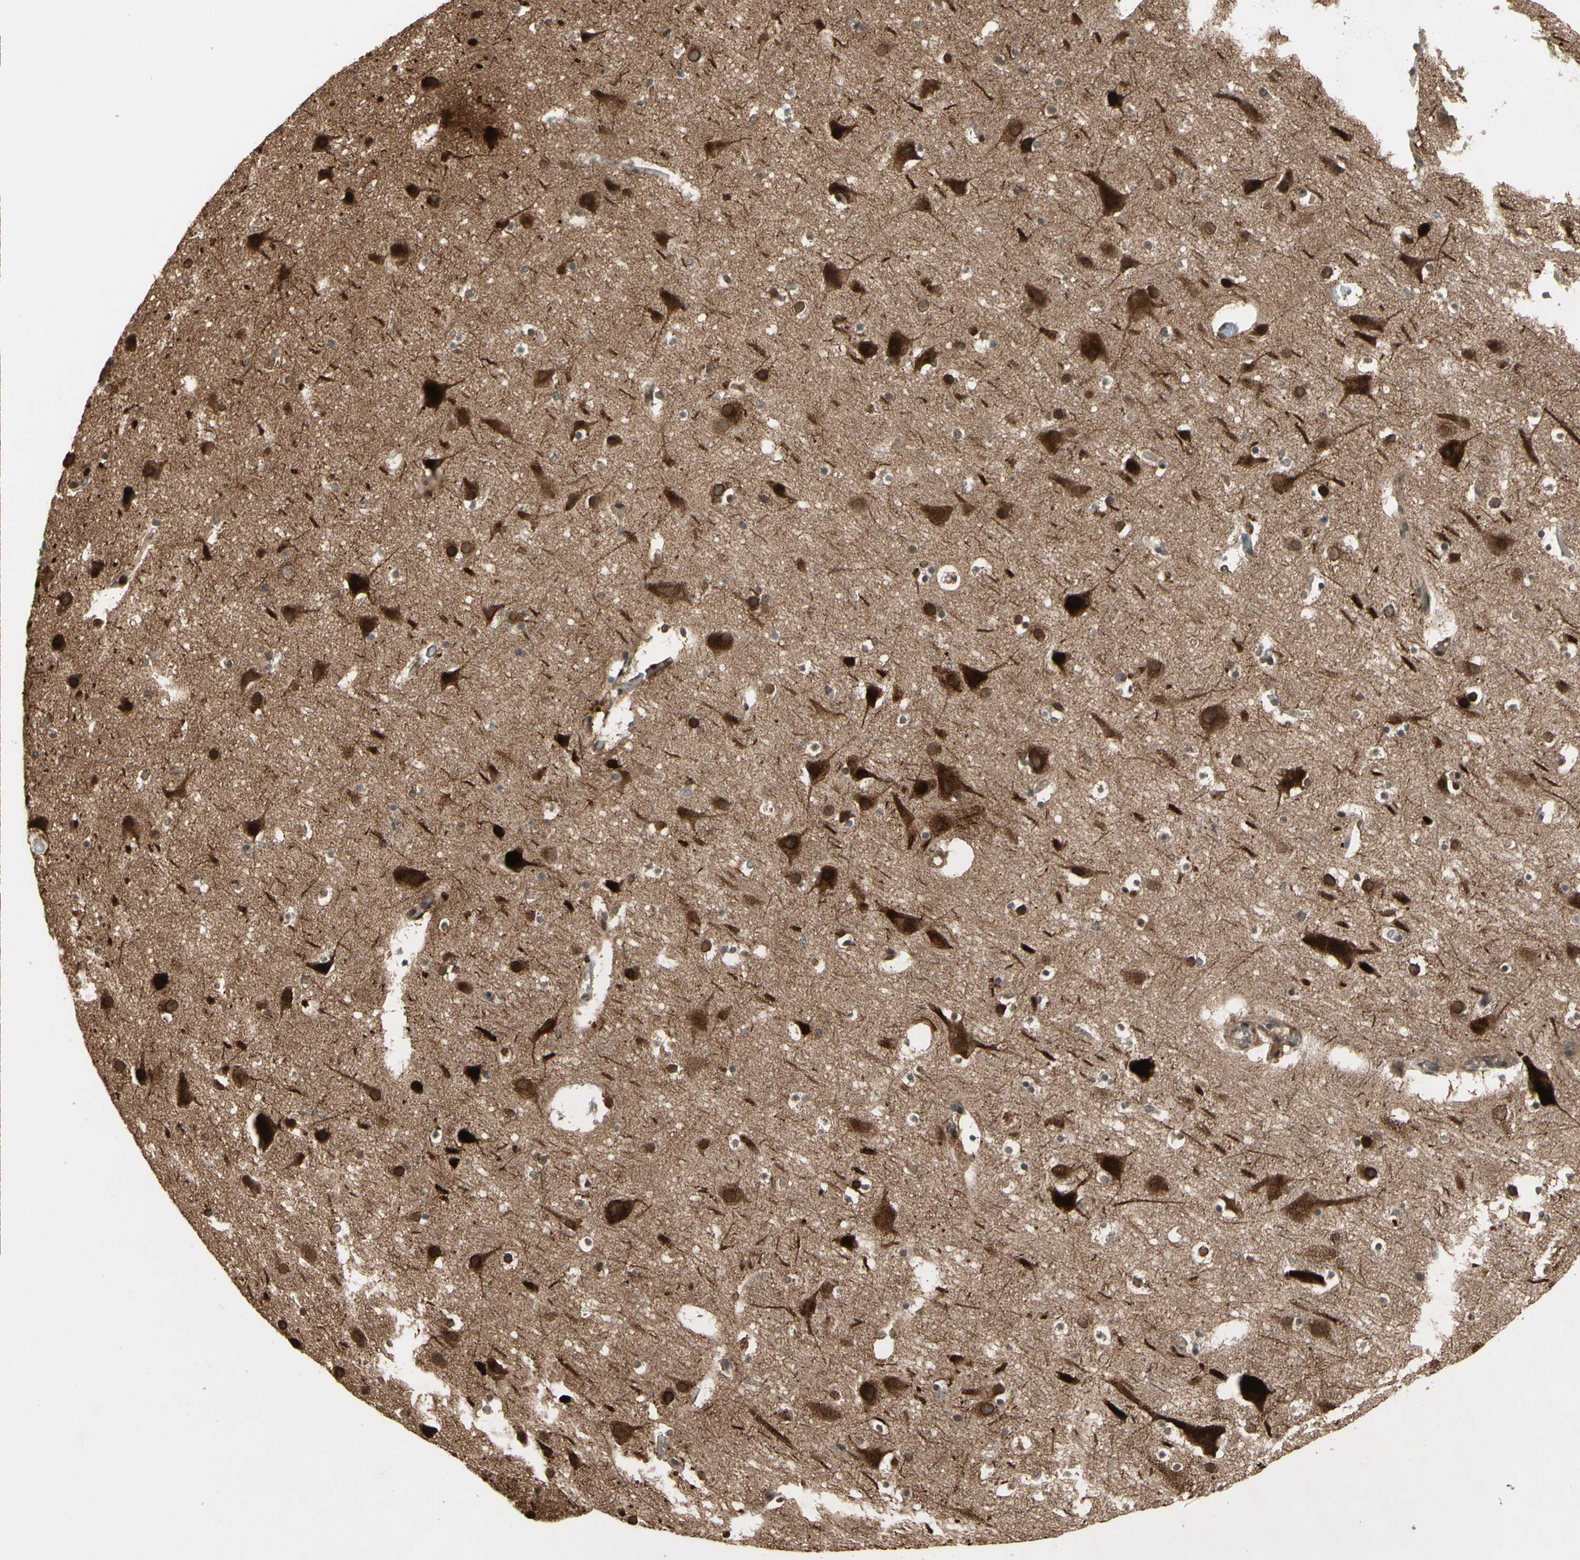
{"staining": {"intensity": "moderate", "quantity": ">75%", "location": "cytoplasmic/membranous"}, "tissue": "cerebral cortex", "cell_type": "Endothelial cells", "image_type": "normal", "snomed": [{"axis": "morphology", "description": "Normal tissue, NOS"}, {"axis": "topography", "description": "Cerebral cortex"}], "caption": "This image displays immunohistochemistry staining of normal cerebral cortex, with medium moderate cytoplasmic/membranous staining in approximately >75% of endothelial cells.", "gene": "CSF1R", "patient": {"sex": "male", "age": 45}}